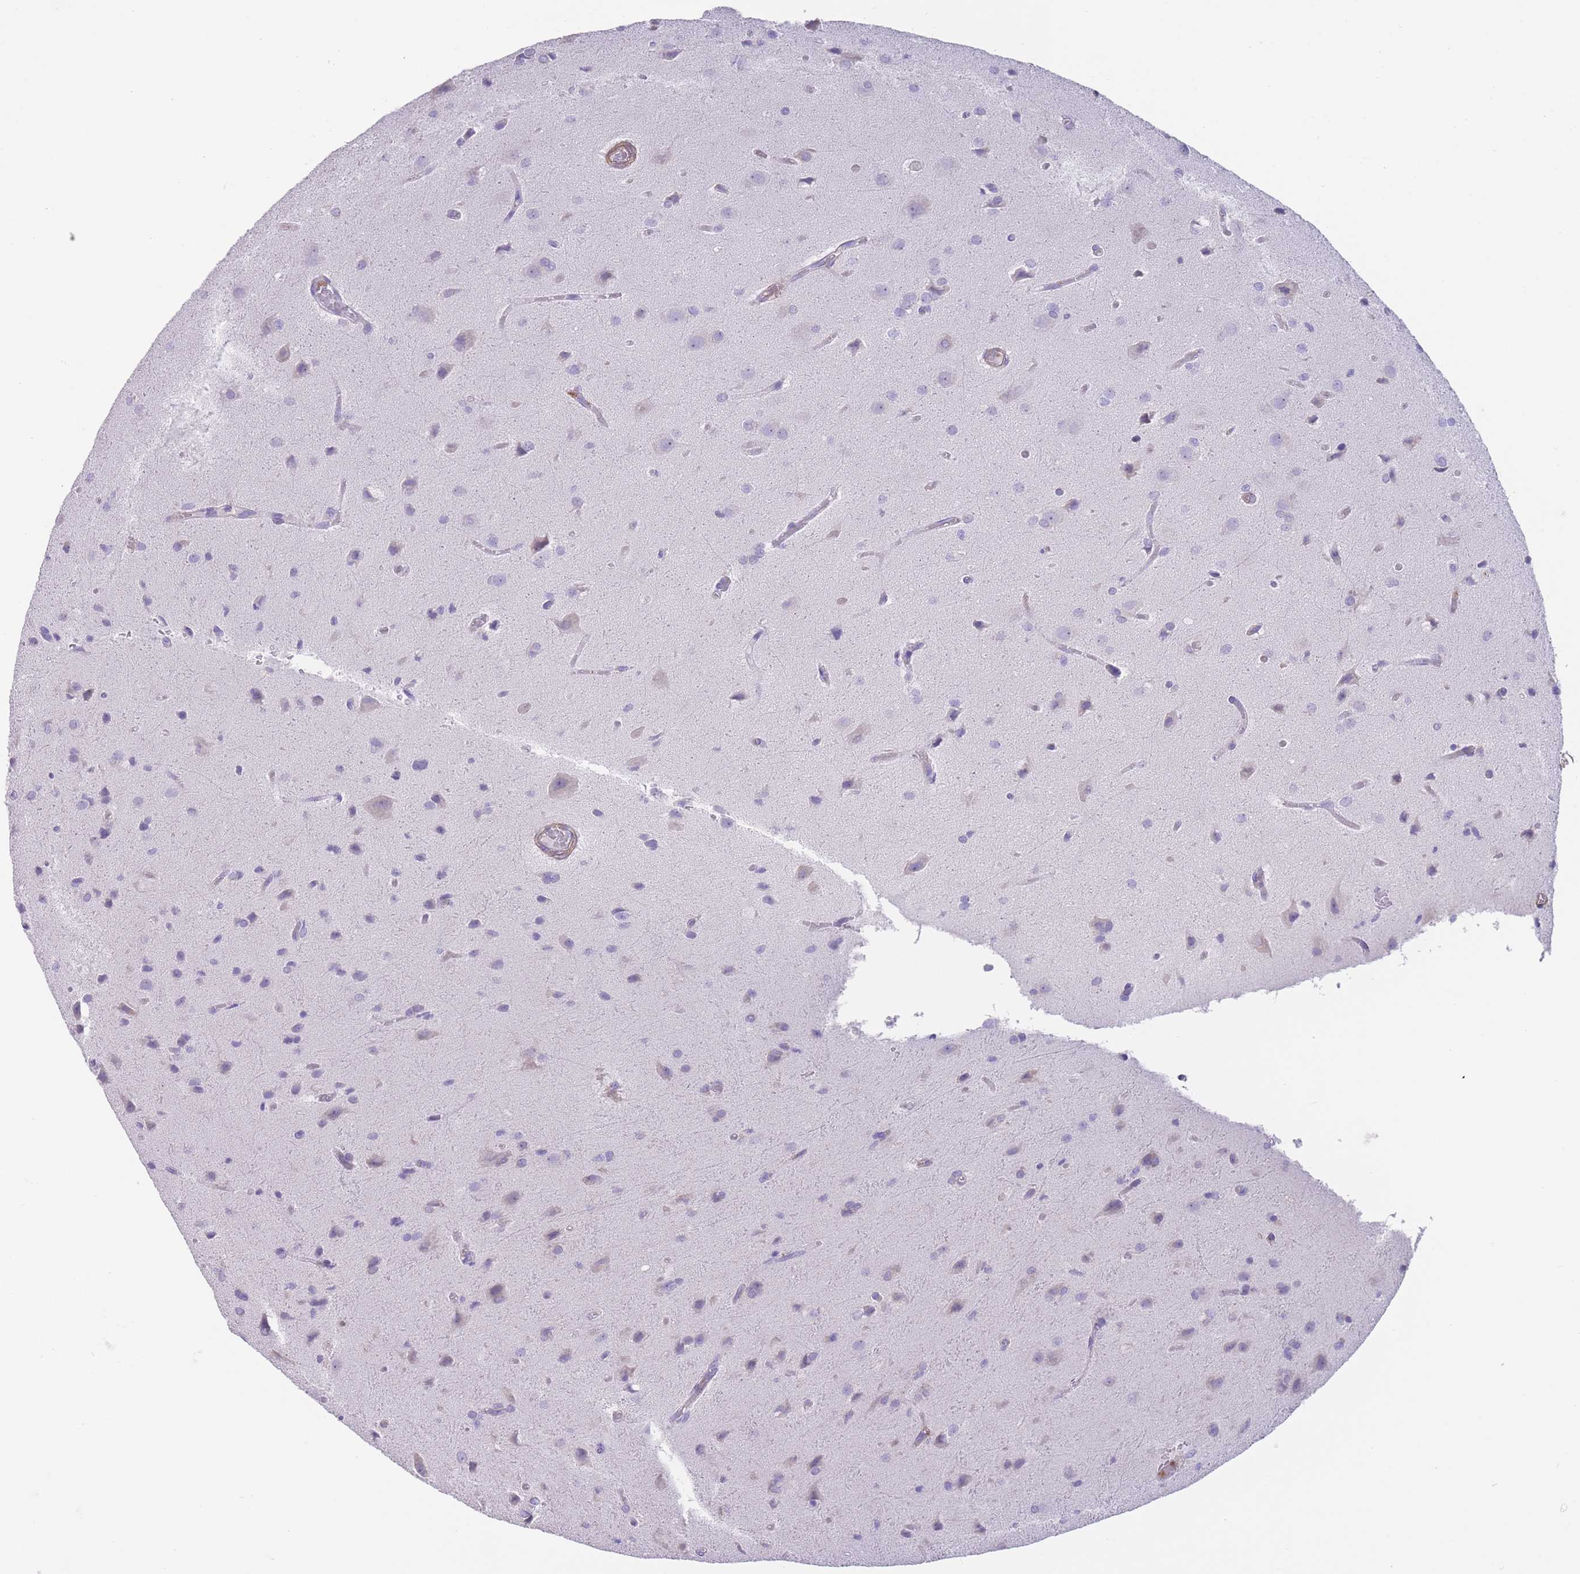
{"staining": {"intensity": "negative", "quantity": "none", "location": "none"}, "tissue": "glioma", "cell_type": "Tumor cells", "image_type": "cancer", "snomed": [{"axis": "morphology", "description": "Glioma, malignant, High grade"}, {"axis": "topography", "description": "Brain"}], "caption": "IHC of glioma shows no staining in tumor cells.", "gene": "LDB3", "patient": {"sex": "female", "age": 50}}